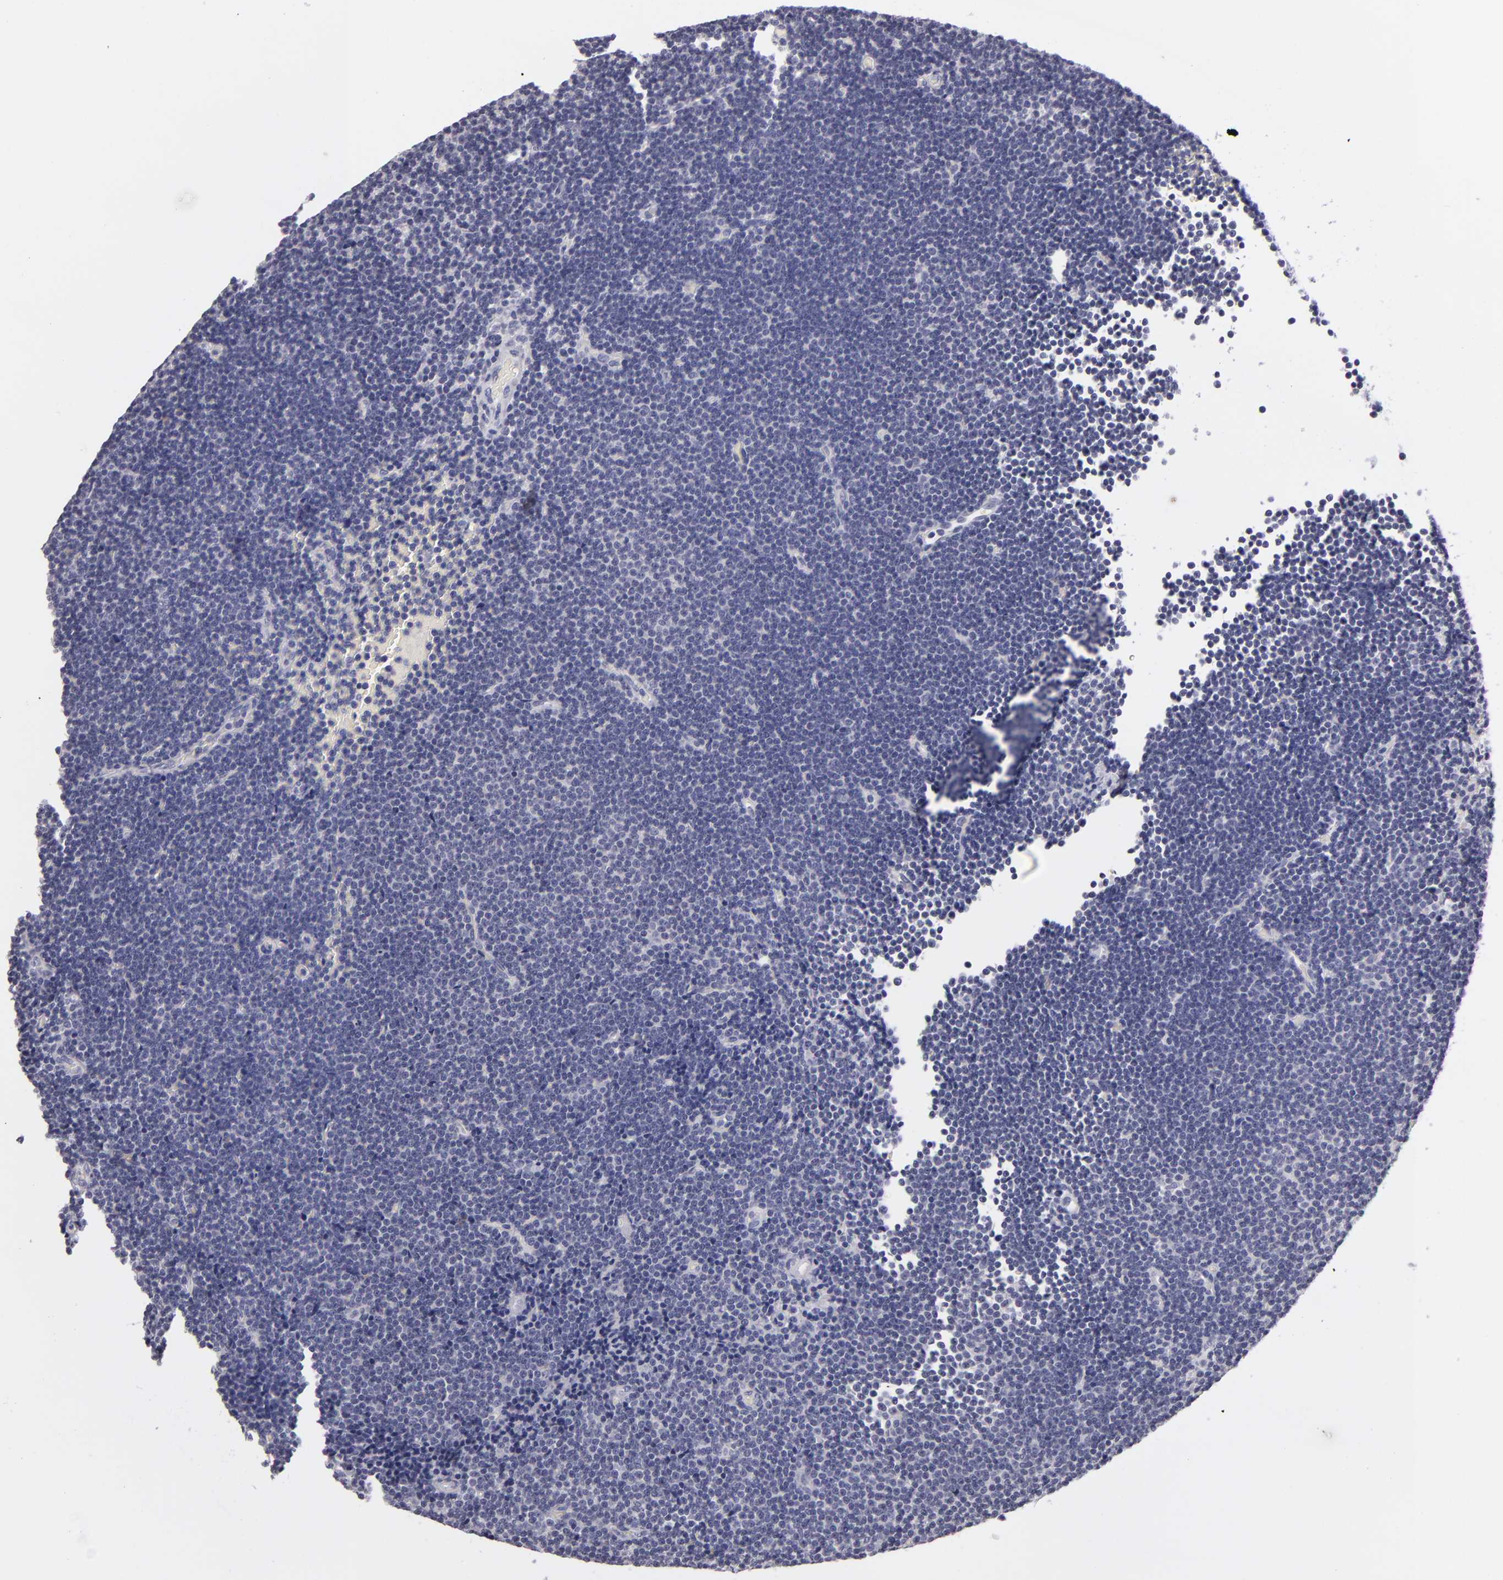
{"staining": {"intensity": "negative", "quantity": "none", "location": "none"}, "tissue": "lymphoma", "cell_type": "Tumor cells", "image_type": "cancer", "snomed": [{"axis": "morphology", "description": "Malignant lymphoma, non-Hodgkin's type, Low grade"}, {"axis": "topography", "description": "Lymph node"}], "caption": "The histopathology image exhibits no significant staining in tumor cells of malignant lymphoma, non-Hodgkin's type (low-grade).", "gene": "TNNC1", "patient": {"sex": "female", "age": 73}}